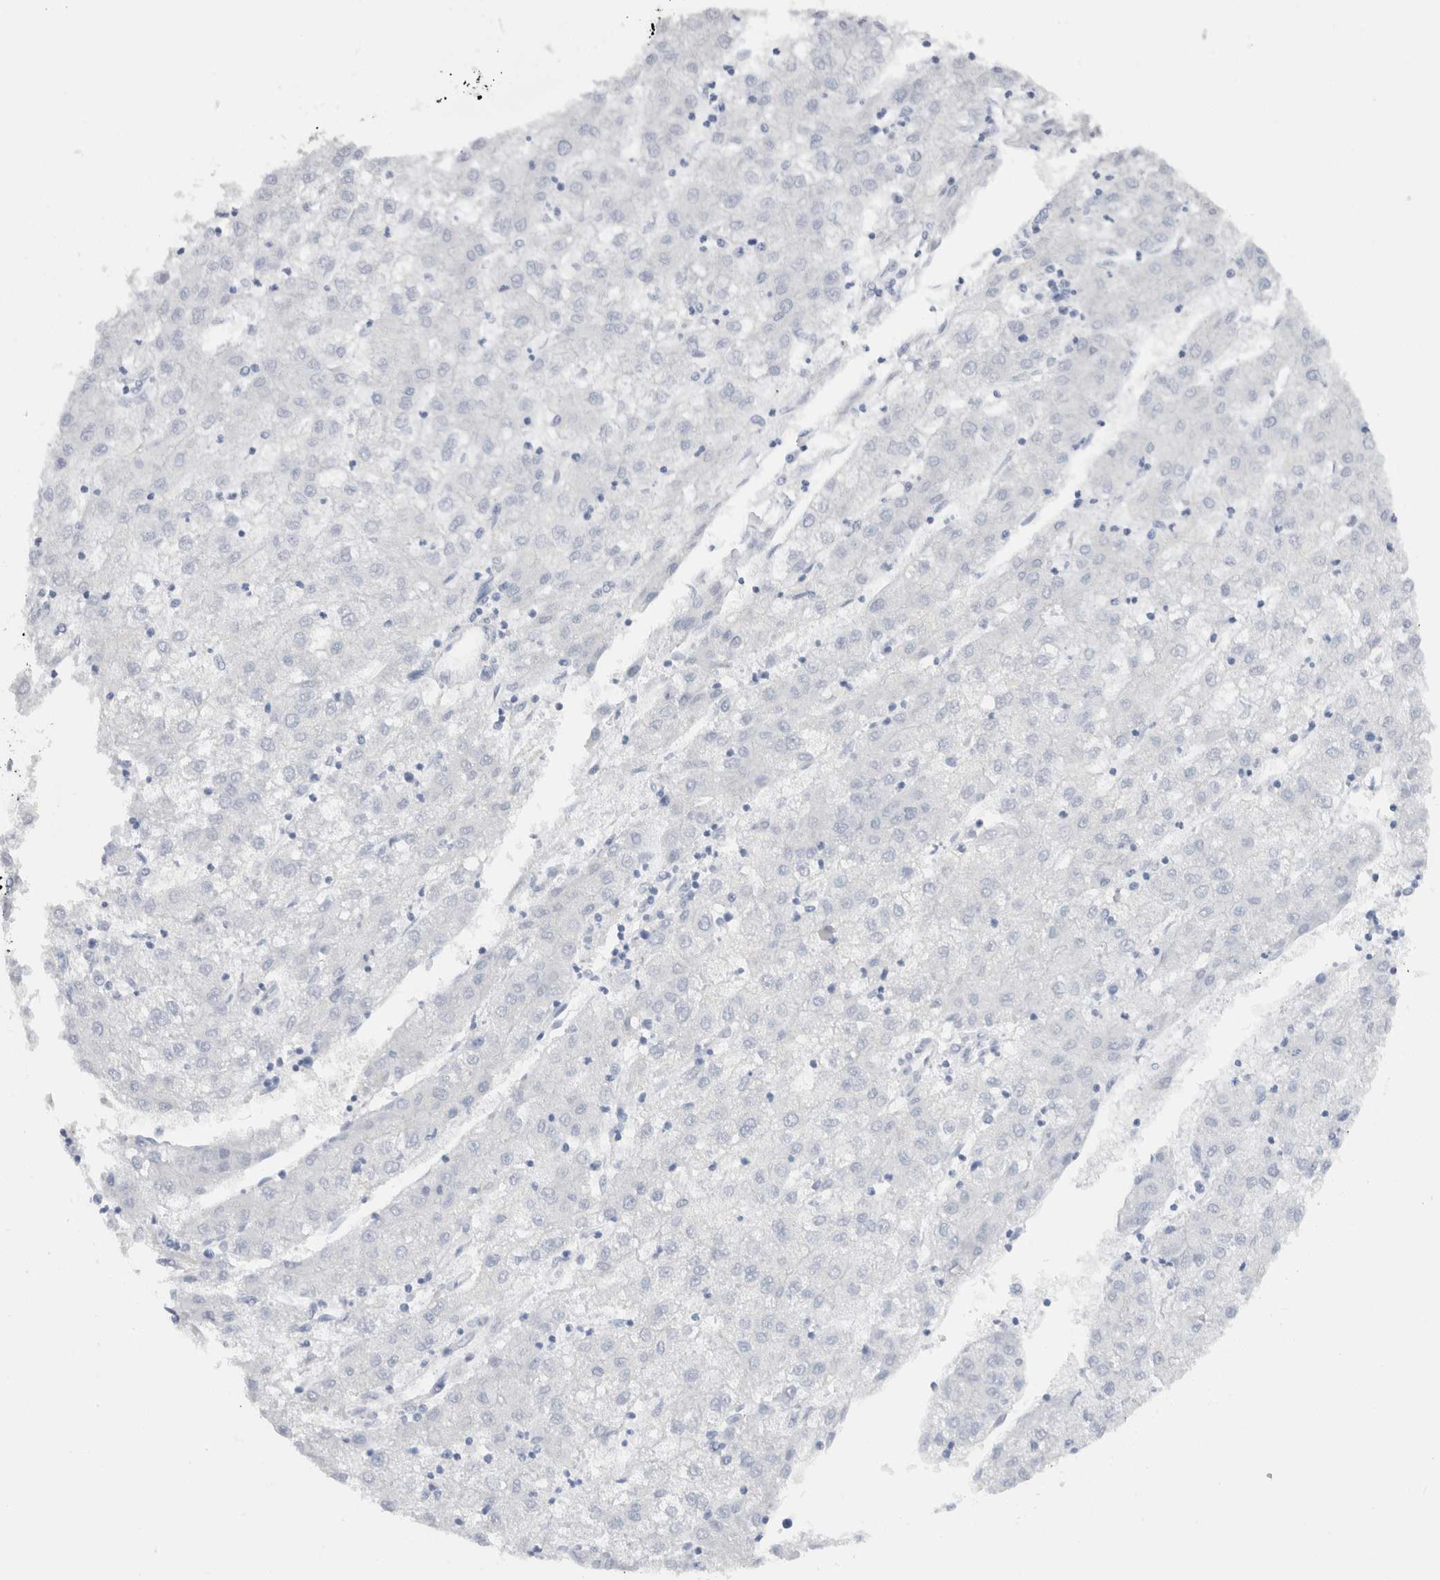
{"staining": {"intensity": "negative", "quantity": "none", "location": "none"}, "tissue": "liver cancer", "cell_type": "Tumor cells", "image_type": "cancer", "snomed": [{"axis": "morphology", "description": "Carcinoma, Hepatocellular, NOS"}, {"axis": "topography", "description": "Liver"}], "caption": "The histopathology image shows no significant staining in tumor cells of liver hepatocellular carcinoma.", "gene": "C9orf50", "patient": {"sex": "male", "age": 72}}